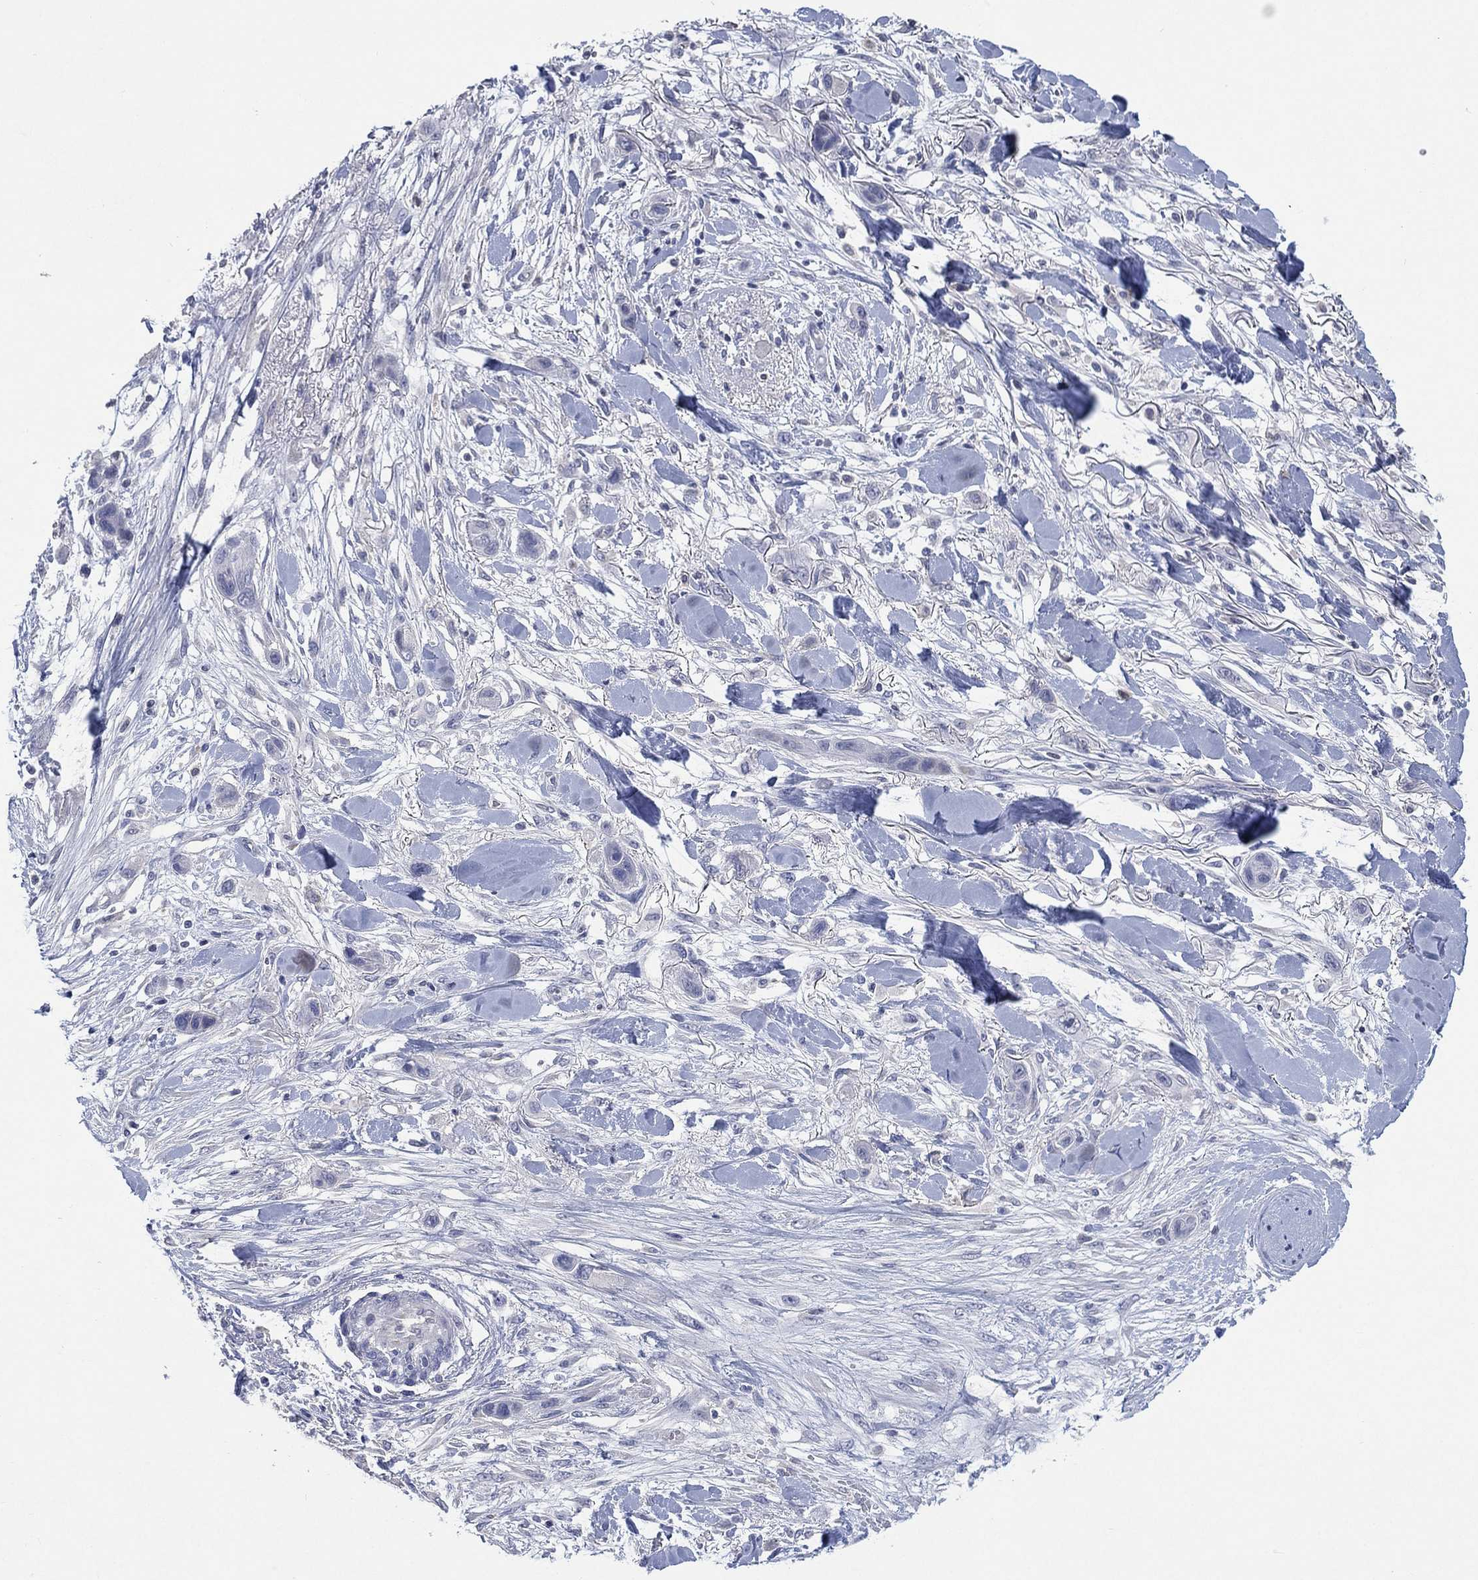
{"staining": {"intensity": "negative", "quantity": "none", "location": "none"}, "tissue": "skin cancer", "cell_type": "Tumor cells", "image_type": "cancer", "snomed": [{"axis": "morphology", "description": "Squamous cell carcinoma, NOS"}, {"axis": "topography", "description": "Skin"}], "caption": "A micrograph of skin cancer (squamous cell carcinoma) stained for a protein reveals no brown staining in tumor cells.", "gene": "KRT35", "patient": {"sex": "male", "age": 79}}